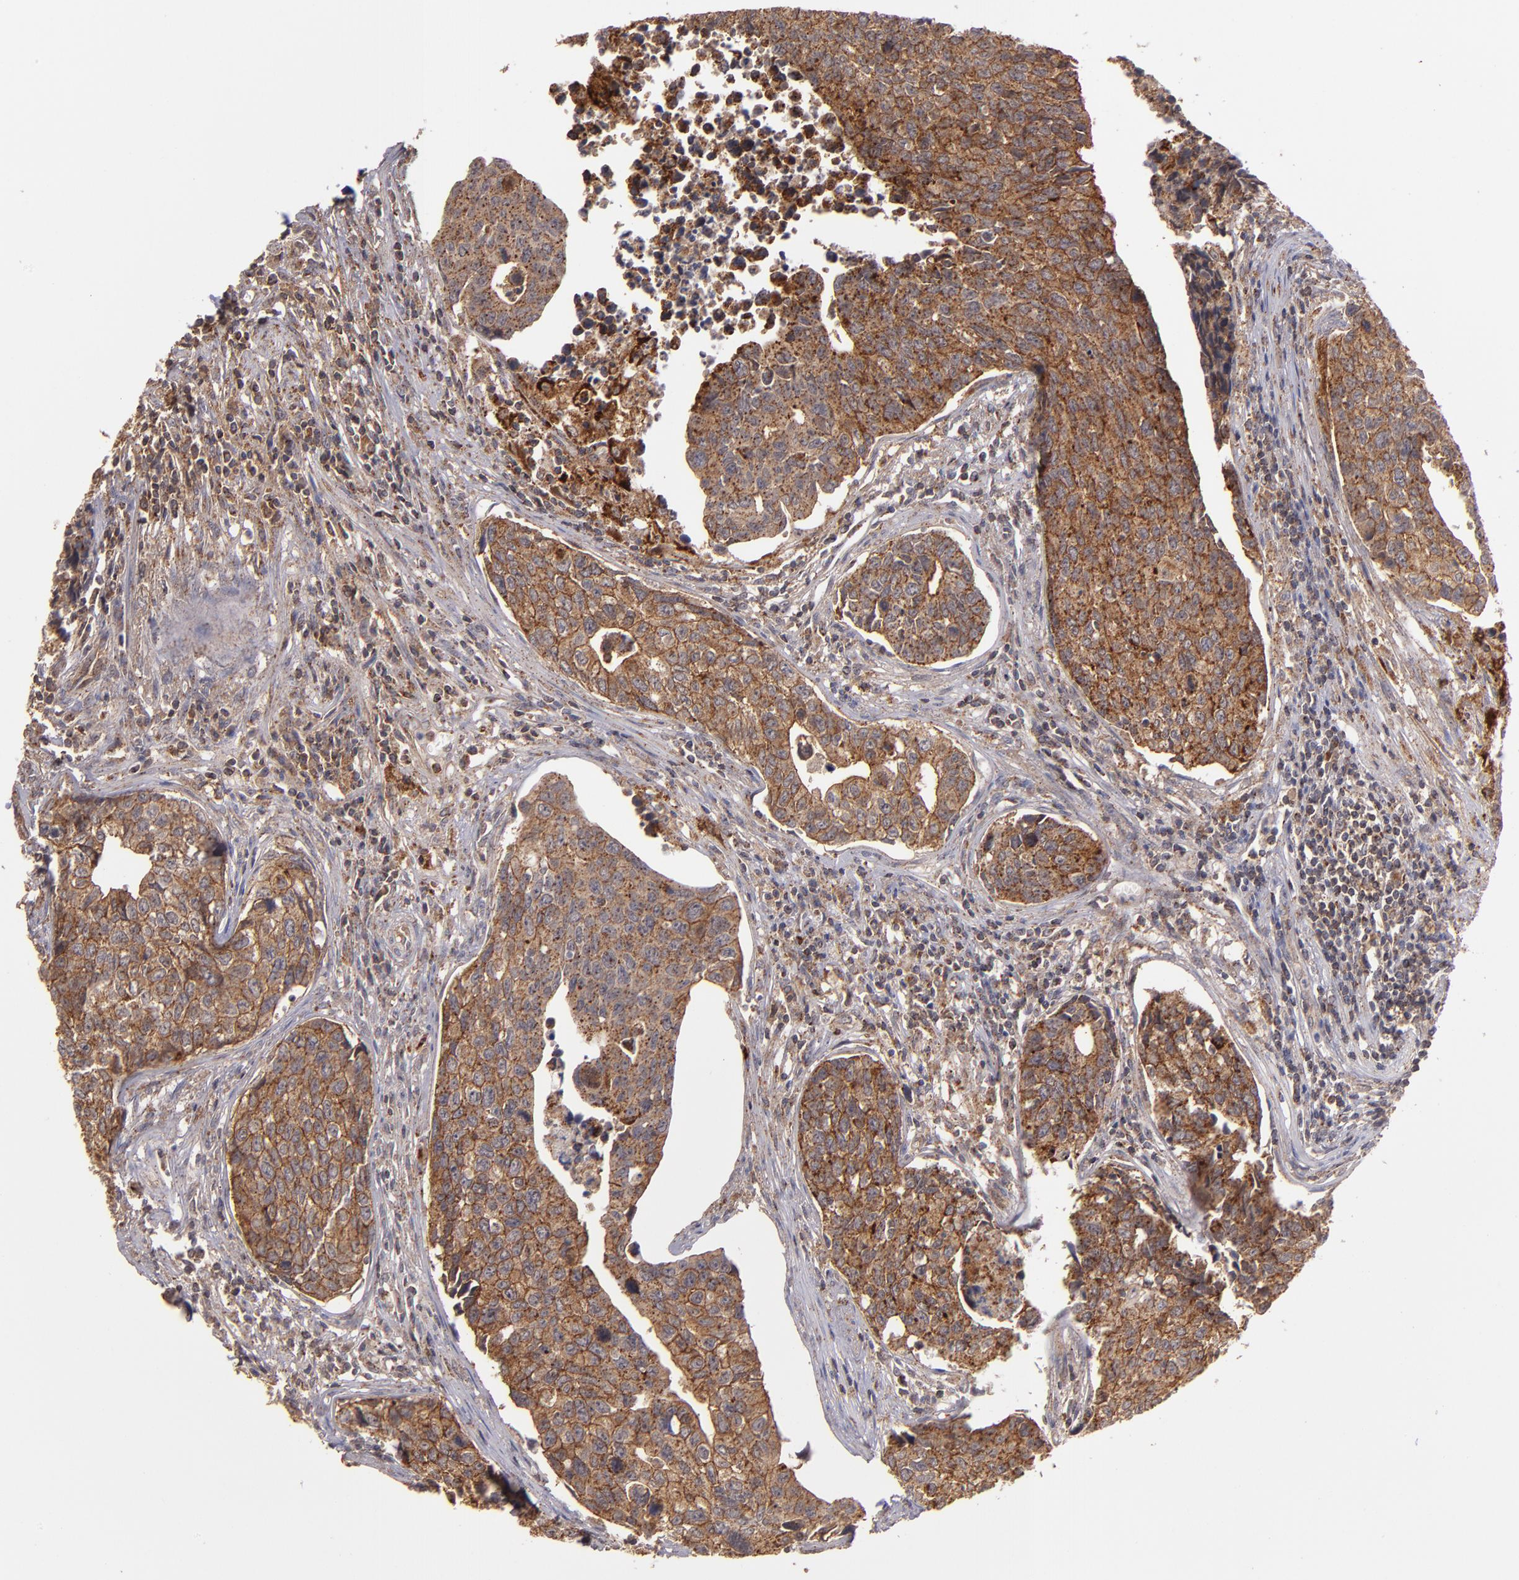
{"staining": {"intensity": "moderate", "quantity": ">75%", "location": "cytoplasmic/membranous"}, "tissue": "urothelial cancer", "cell_type": "Tumor cells", "image_type": "cancer", "snomed": [{"axis": "morphology", "description": "Urothelial carcinoma, High grade"}, {"axis": "topography", "description": "Urinary bladder"}], "caption": "Immunohistochemistry (DAB) staining of urothelial carcinoma (high-grade) exhibits moderate cytoplasmic/membranous protein staining in approximately >75% of tumor cells.", "gene": "ZFYVE1", "patient": {"sex": "male", "age": 81}}